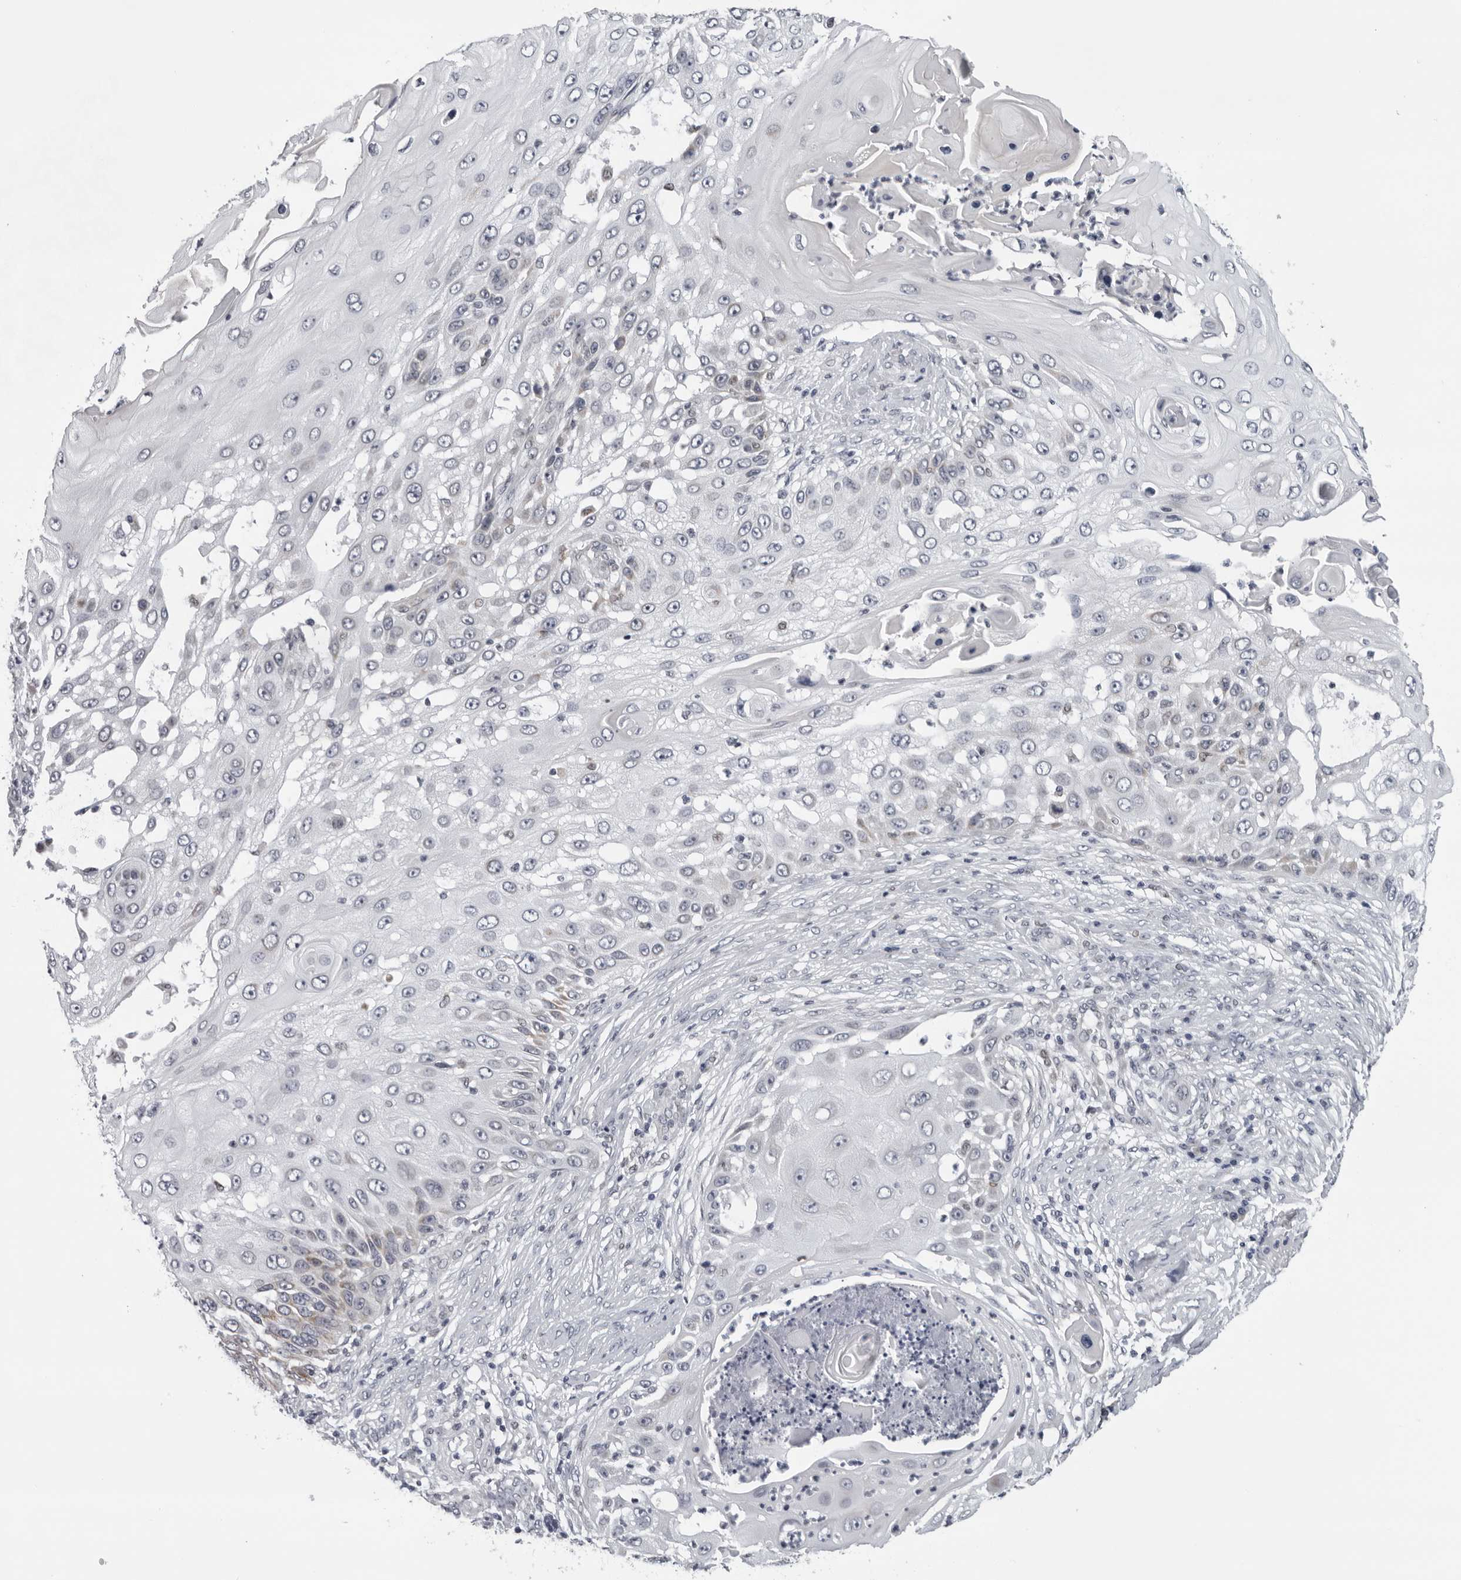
{"staining": {"intensity": "negative", "quantity": "none", "location": "none"}, "tissue": "skin cancer", "cell_type": "Tumor cells", "image_type": "cancer", "snomed": [{"axis": "morphology", "description": "Squamous cell carcinoma, NOS"}, {"axis": "topography", "description": "Skin"}], "caption": "This is an immunohistochemistry (IHC) photomicrograph of skin cancer. There is no staining in tumor cells.", "gene": "CPT2", "patient": {"sex": "female", "age": 44}}